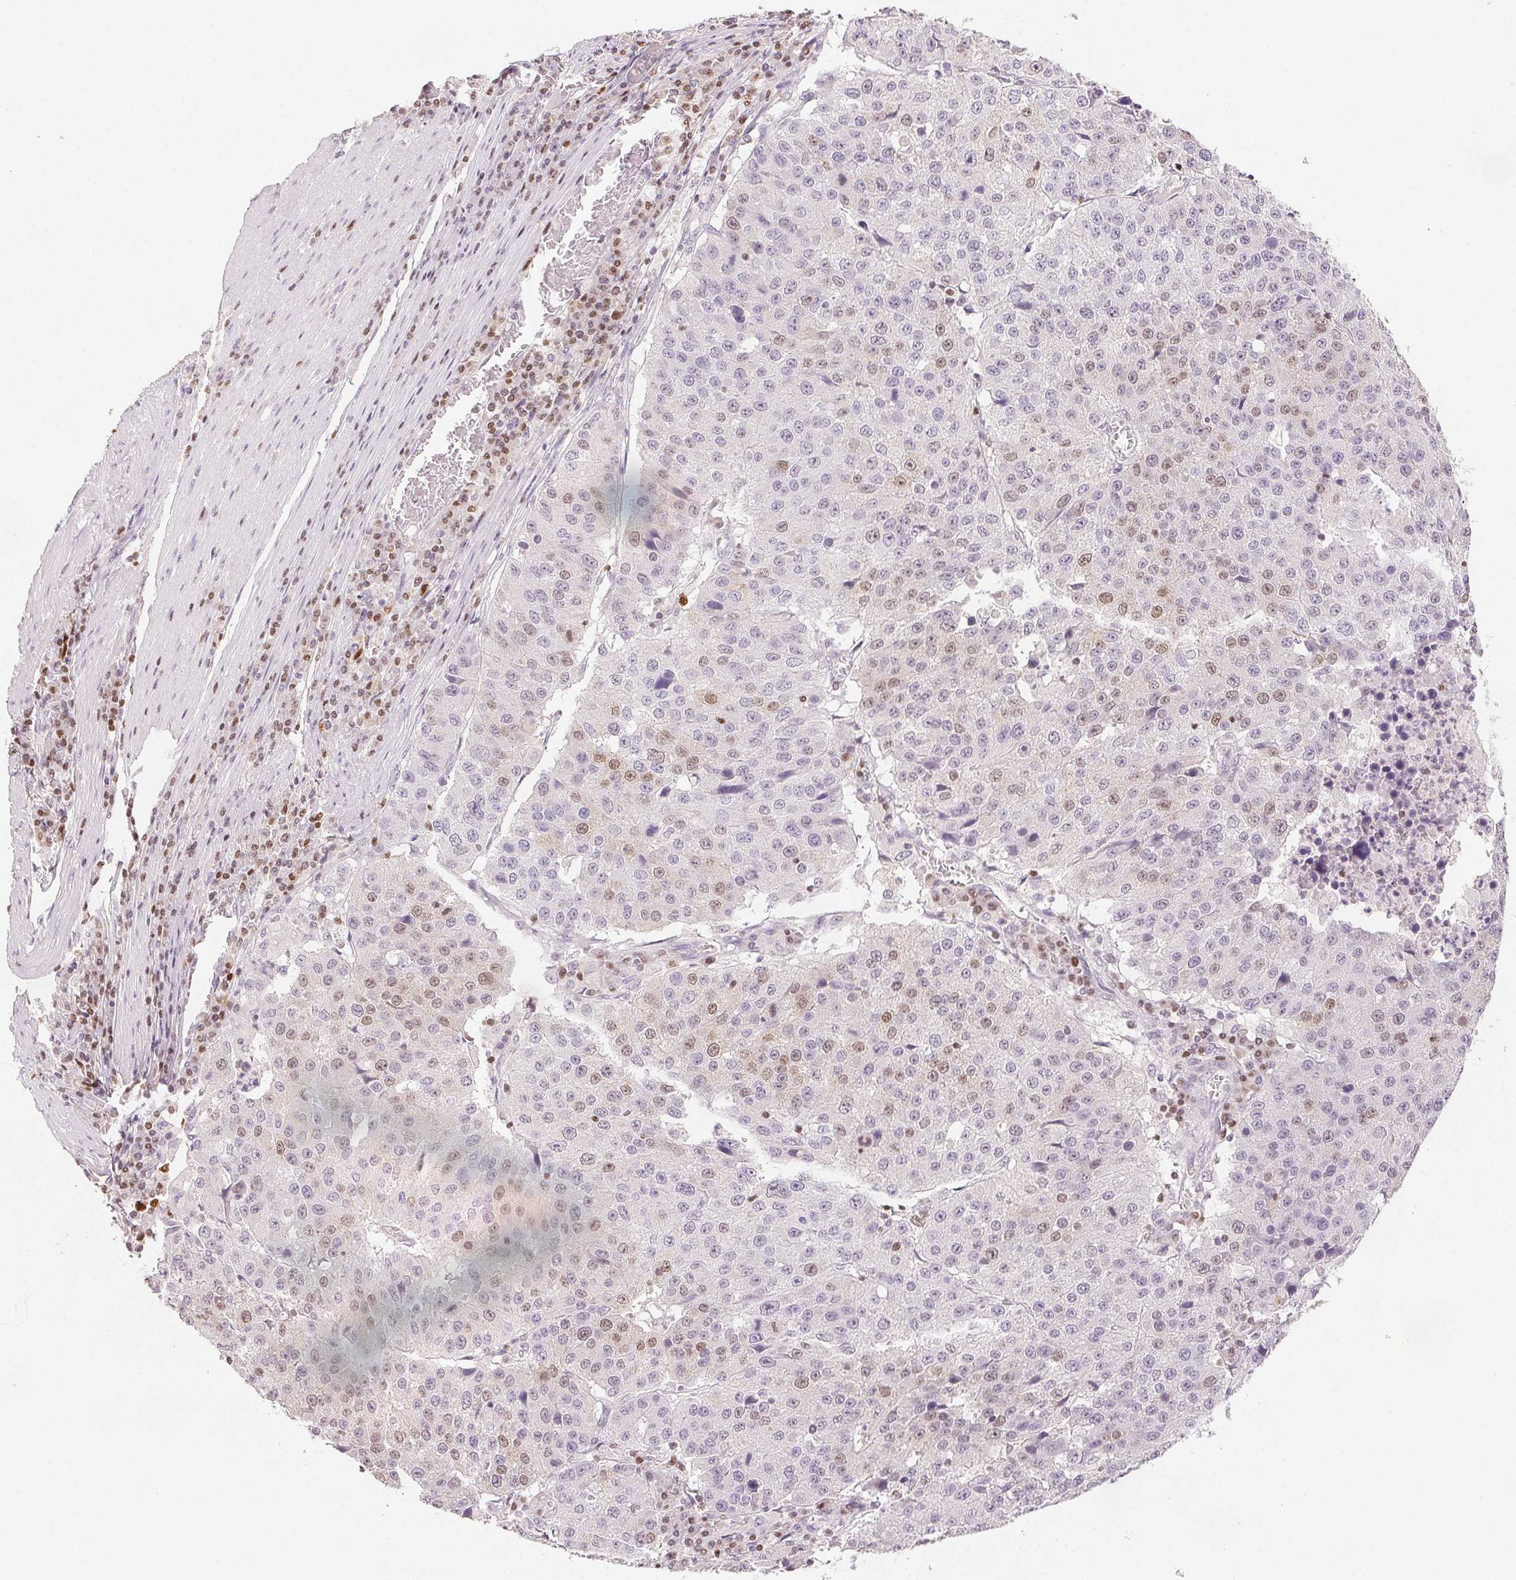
{"staining": {"intensity": "moderate", "quantity": "<25%", "location": "nuclear"}, "tissue": "stomach cancer", "cell_type": "Tumor cells", "image_type": "cancer", "snomed": [{"axis": "morphology", "description": "Adenocarcinoma, NOS"}, {"axis": "topography", "description": "Stomach"}], "caption": "Moderate nuclear staining for a protein is present in approximately <25% of tumor cells of stomach adenocarcinoma using immunohistochemistry.", "gene": "RUNX2", "patient": {"sex": "male", "age": 71}}